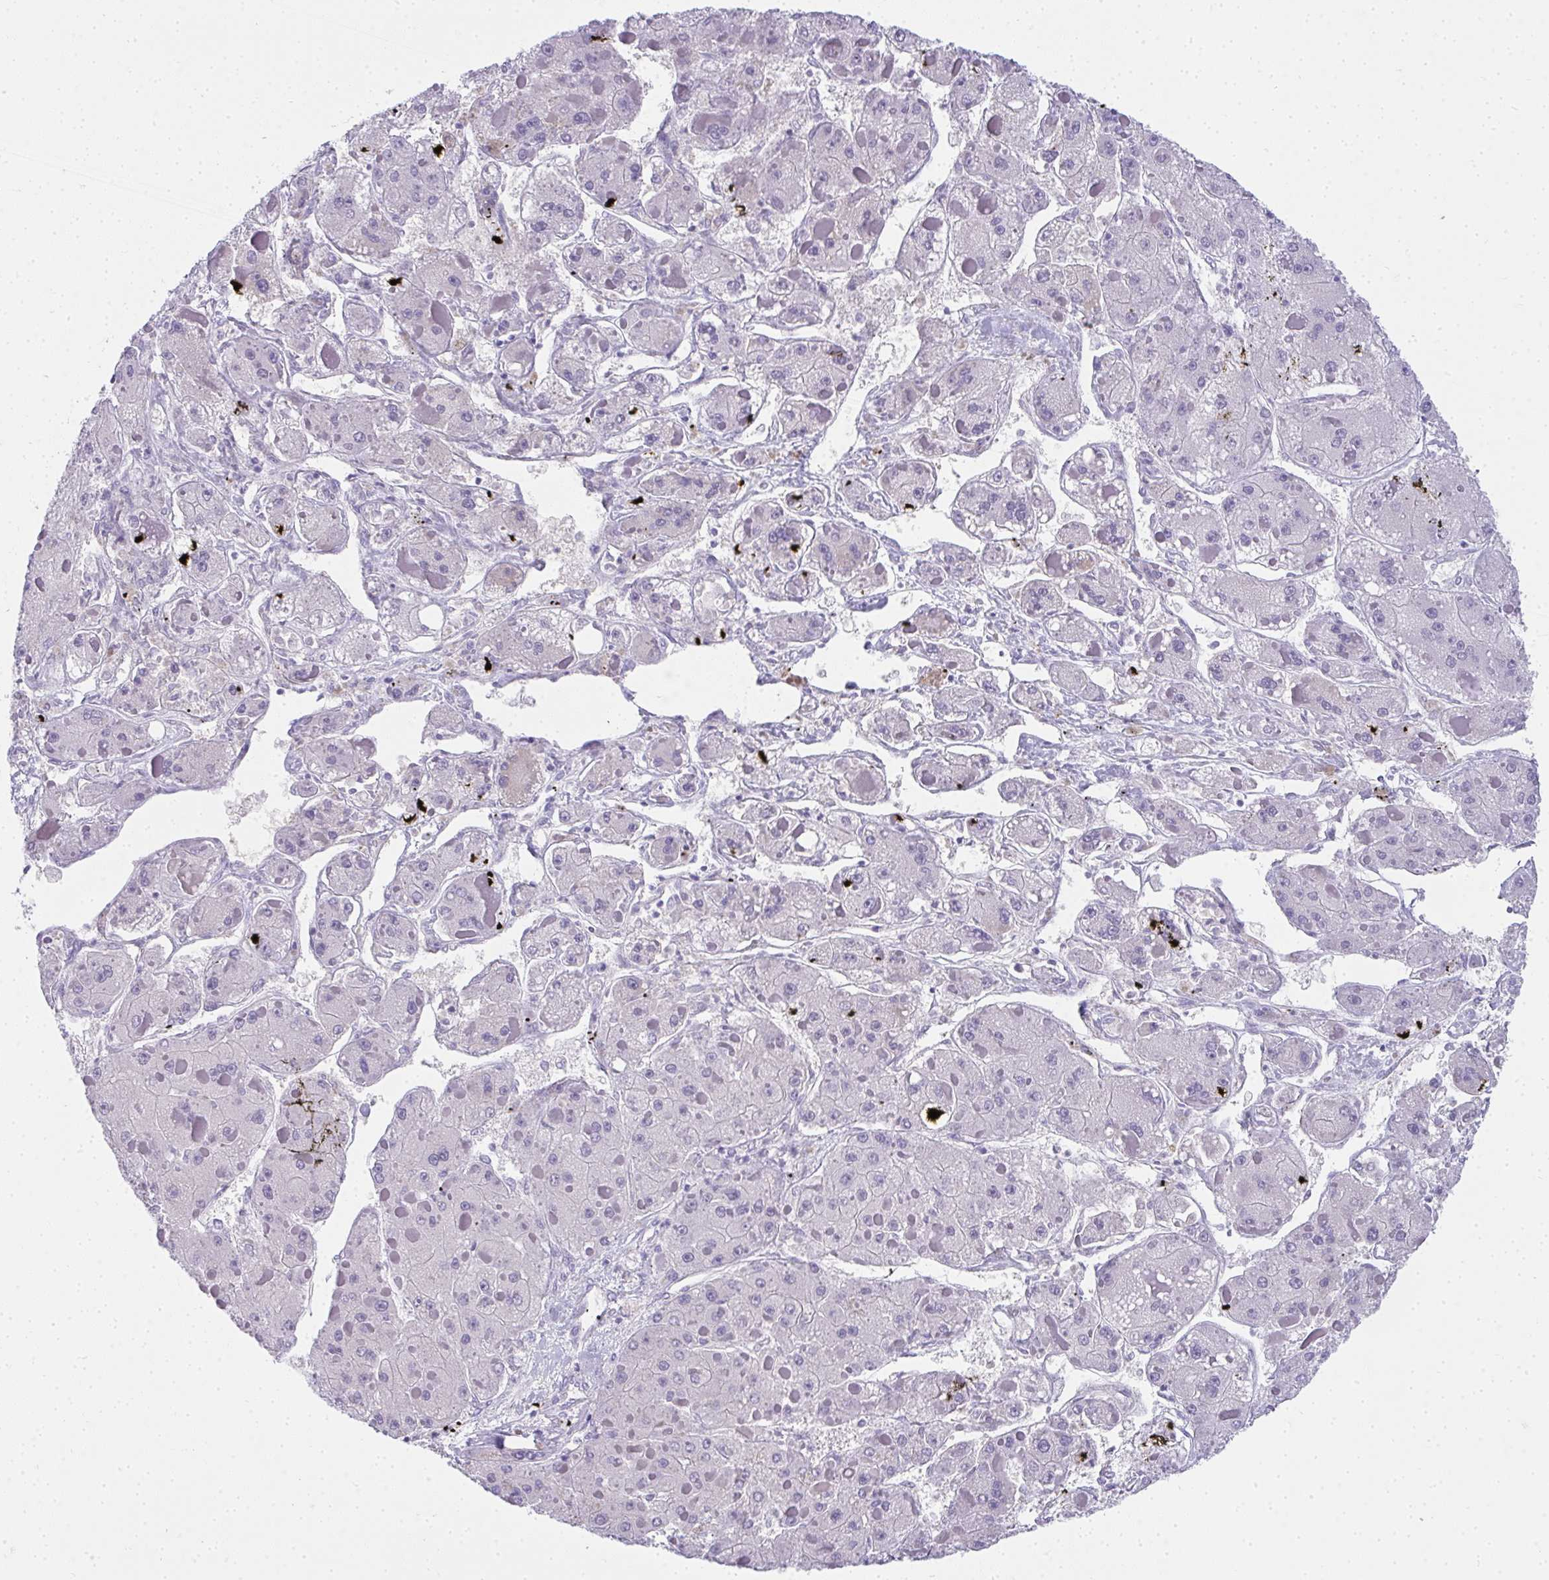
{"staining": {"intensity": "negative", "quantity": "none", "location": "none"}, "tissue": "liver cancer", "cell_type": "Tumor cells", "image_type": "cancer", "snomed": [{"axis": "morphology", "description": "Carcinoma, Hepatocellular, NOS"}, {"axis": "topography", "description": "Liver"}], "caption": "Histopathology image shows no protein staining in tumor cells of hepatocellular carcinoma (liver) tissue.", "gene": "ZSWIM3", "patient": {"sex": "female", "age": 73}}